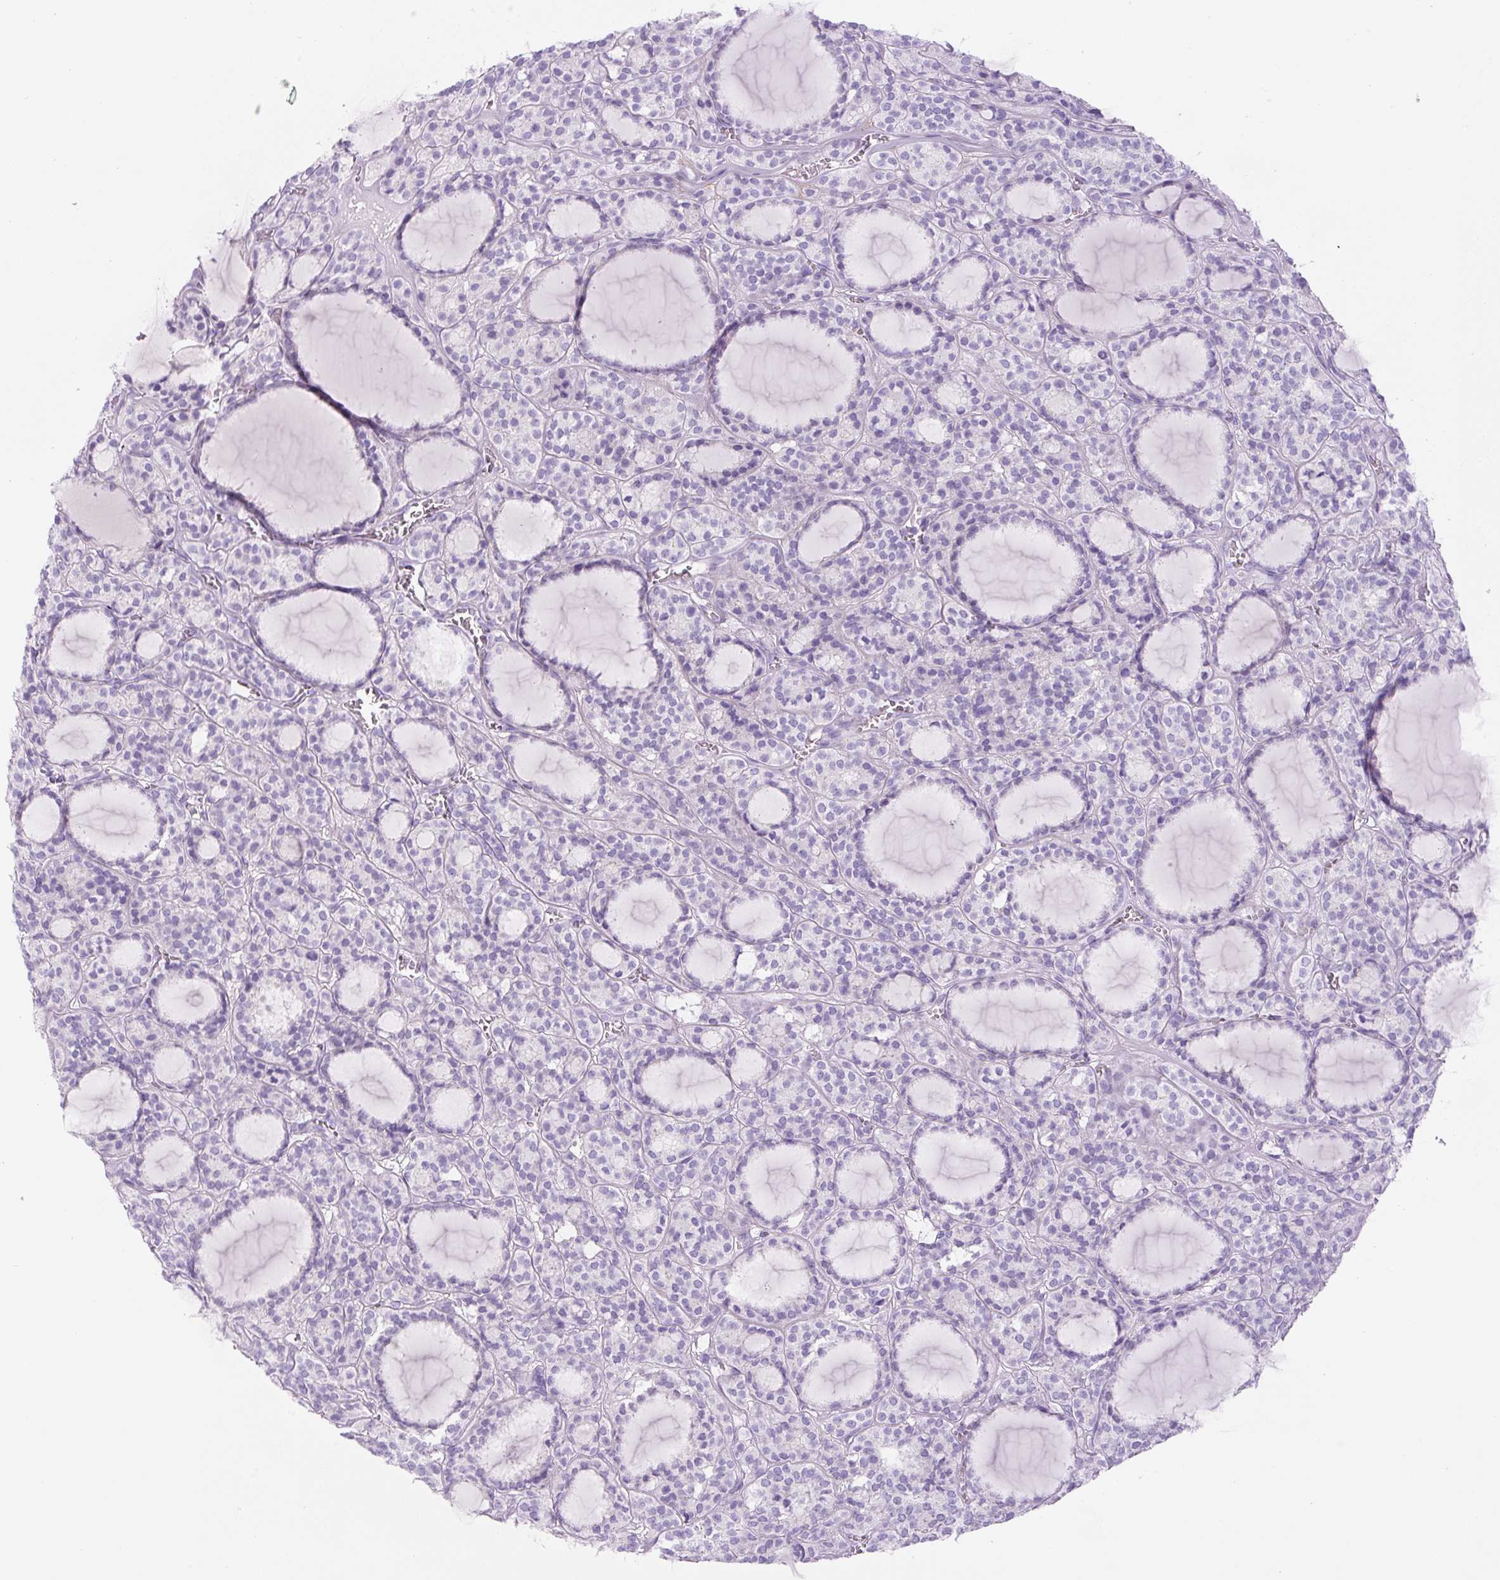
{"staining": {"intensity": "negative", "quantity": "none", "location": "none"}, "tissue": "thyroid cancer", "cell_type": "Tumor cells", "image_type": "cancer", "snomed": [{"axis": "morphology", "description": "Follicular adenoma carcinoma, NOS"}, {"axis": "topography", "description": "Thyroid gland"}], "caption": "This is an immunohistochemistry (IHC) photomicrograph of follicular adenoma carcinoma (thyroid). There is no expression in tumor cells.", "gene": "RSPO4", "patient": {"sex": "female", "age": 63}}